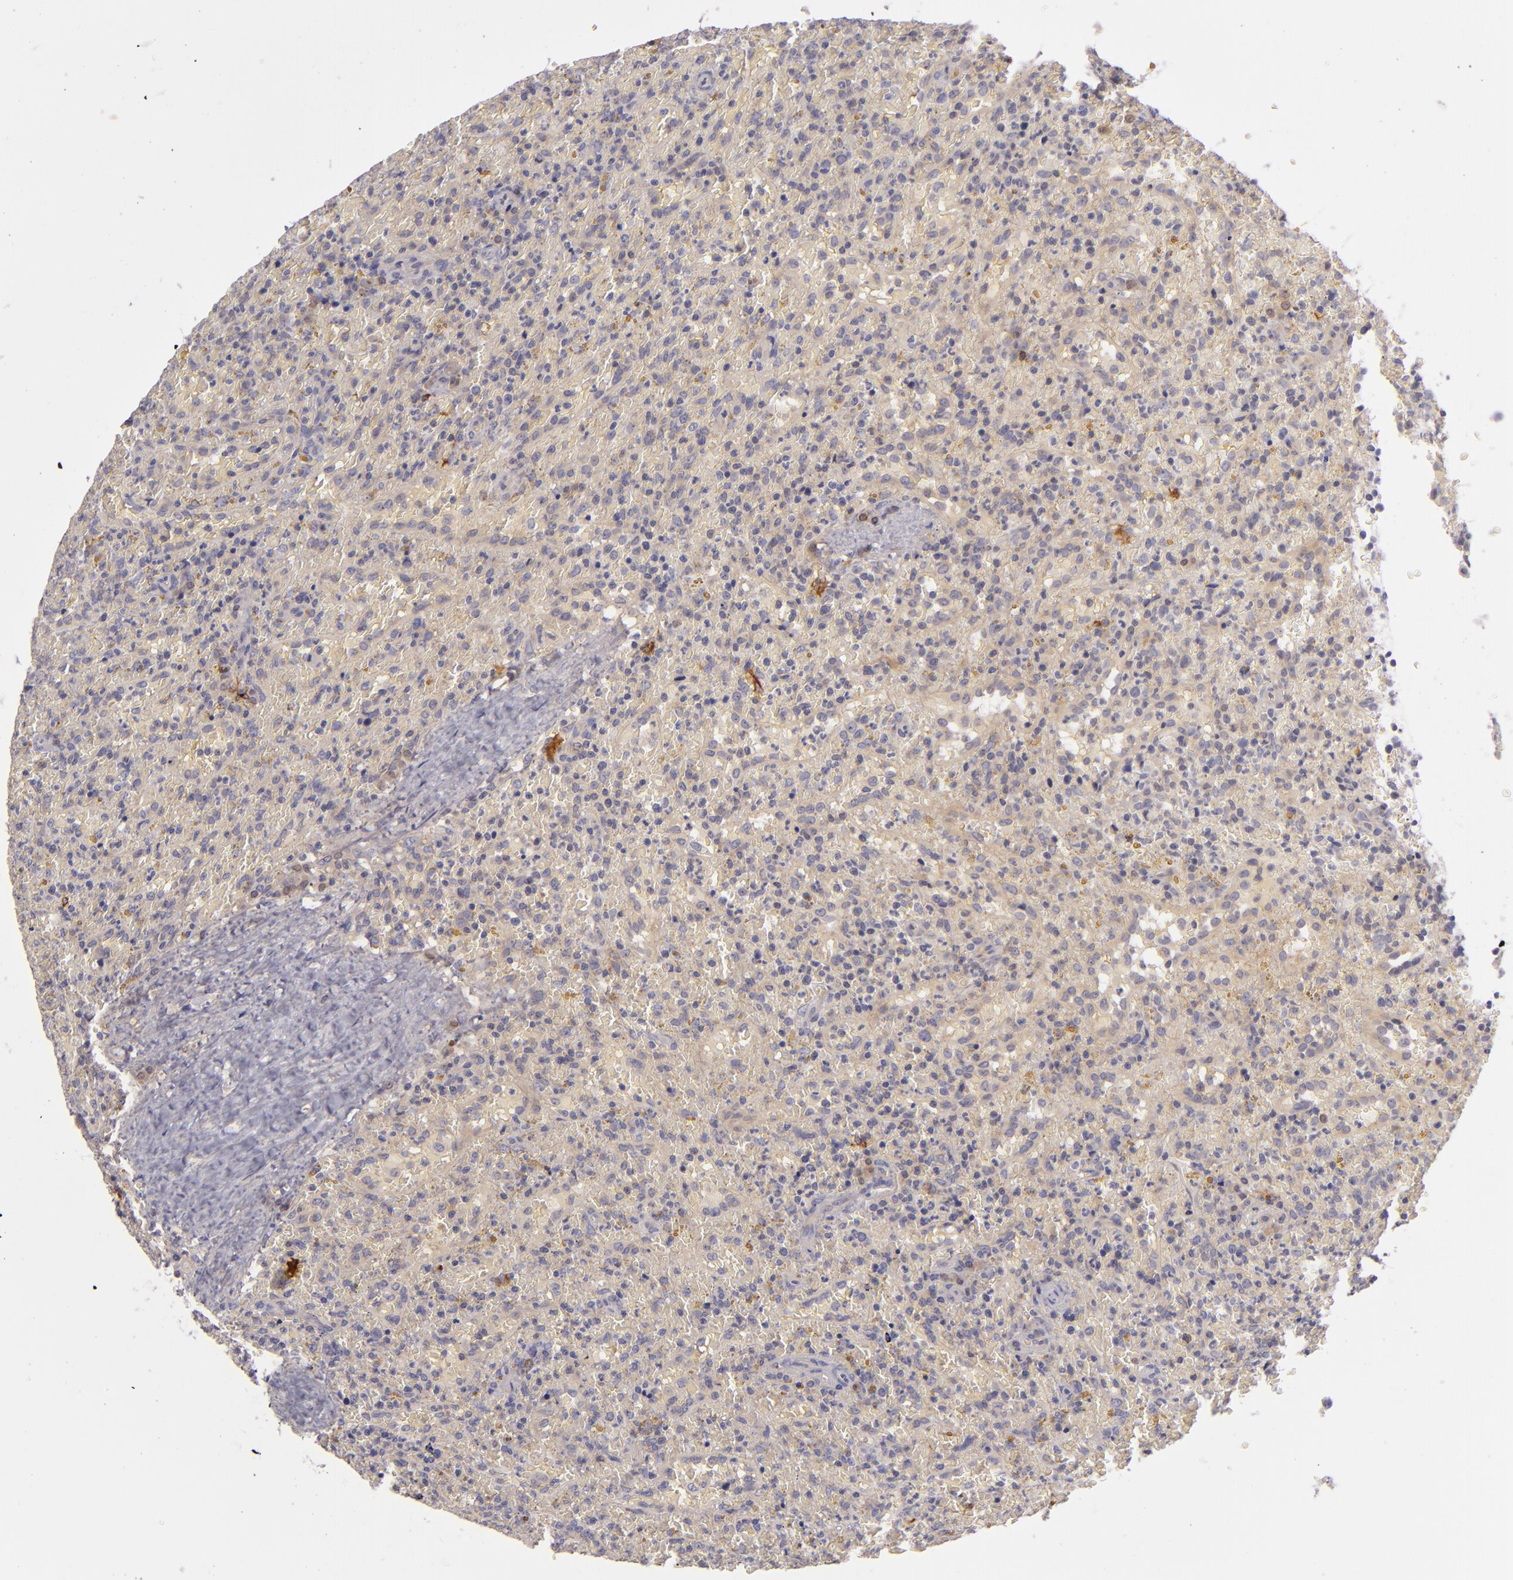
{"staining": {"intensity": "strong", "quantity": "<25%", "location": "cytoplasmic/membranous"}, "tissue": "lymphoma", "cell_type": "Tumor cells", "image_type": "cancer", "snomed": [{"axis": "morphology", "description": "Malignant lymphoma, non-Hodgkin's type, High grade"}, {"axis": "topography", "description": "Spleen"}, {"axis": "topography", "description": "Lymph node"}], "caption": "IHC (DAB (3,3'-diaminobenzidine)) staining of human lymphoma reveals strong cytoplasmic/membranous protein expression in approximately <25% of tumor cells. Using DAB (brown) and hematoxylin (blue) stains, captured at high magnification using brightfield microscopy.", "gene": "CD83", "patient": {"sex": "female", "age": 70}}